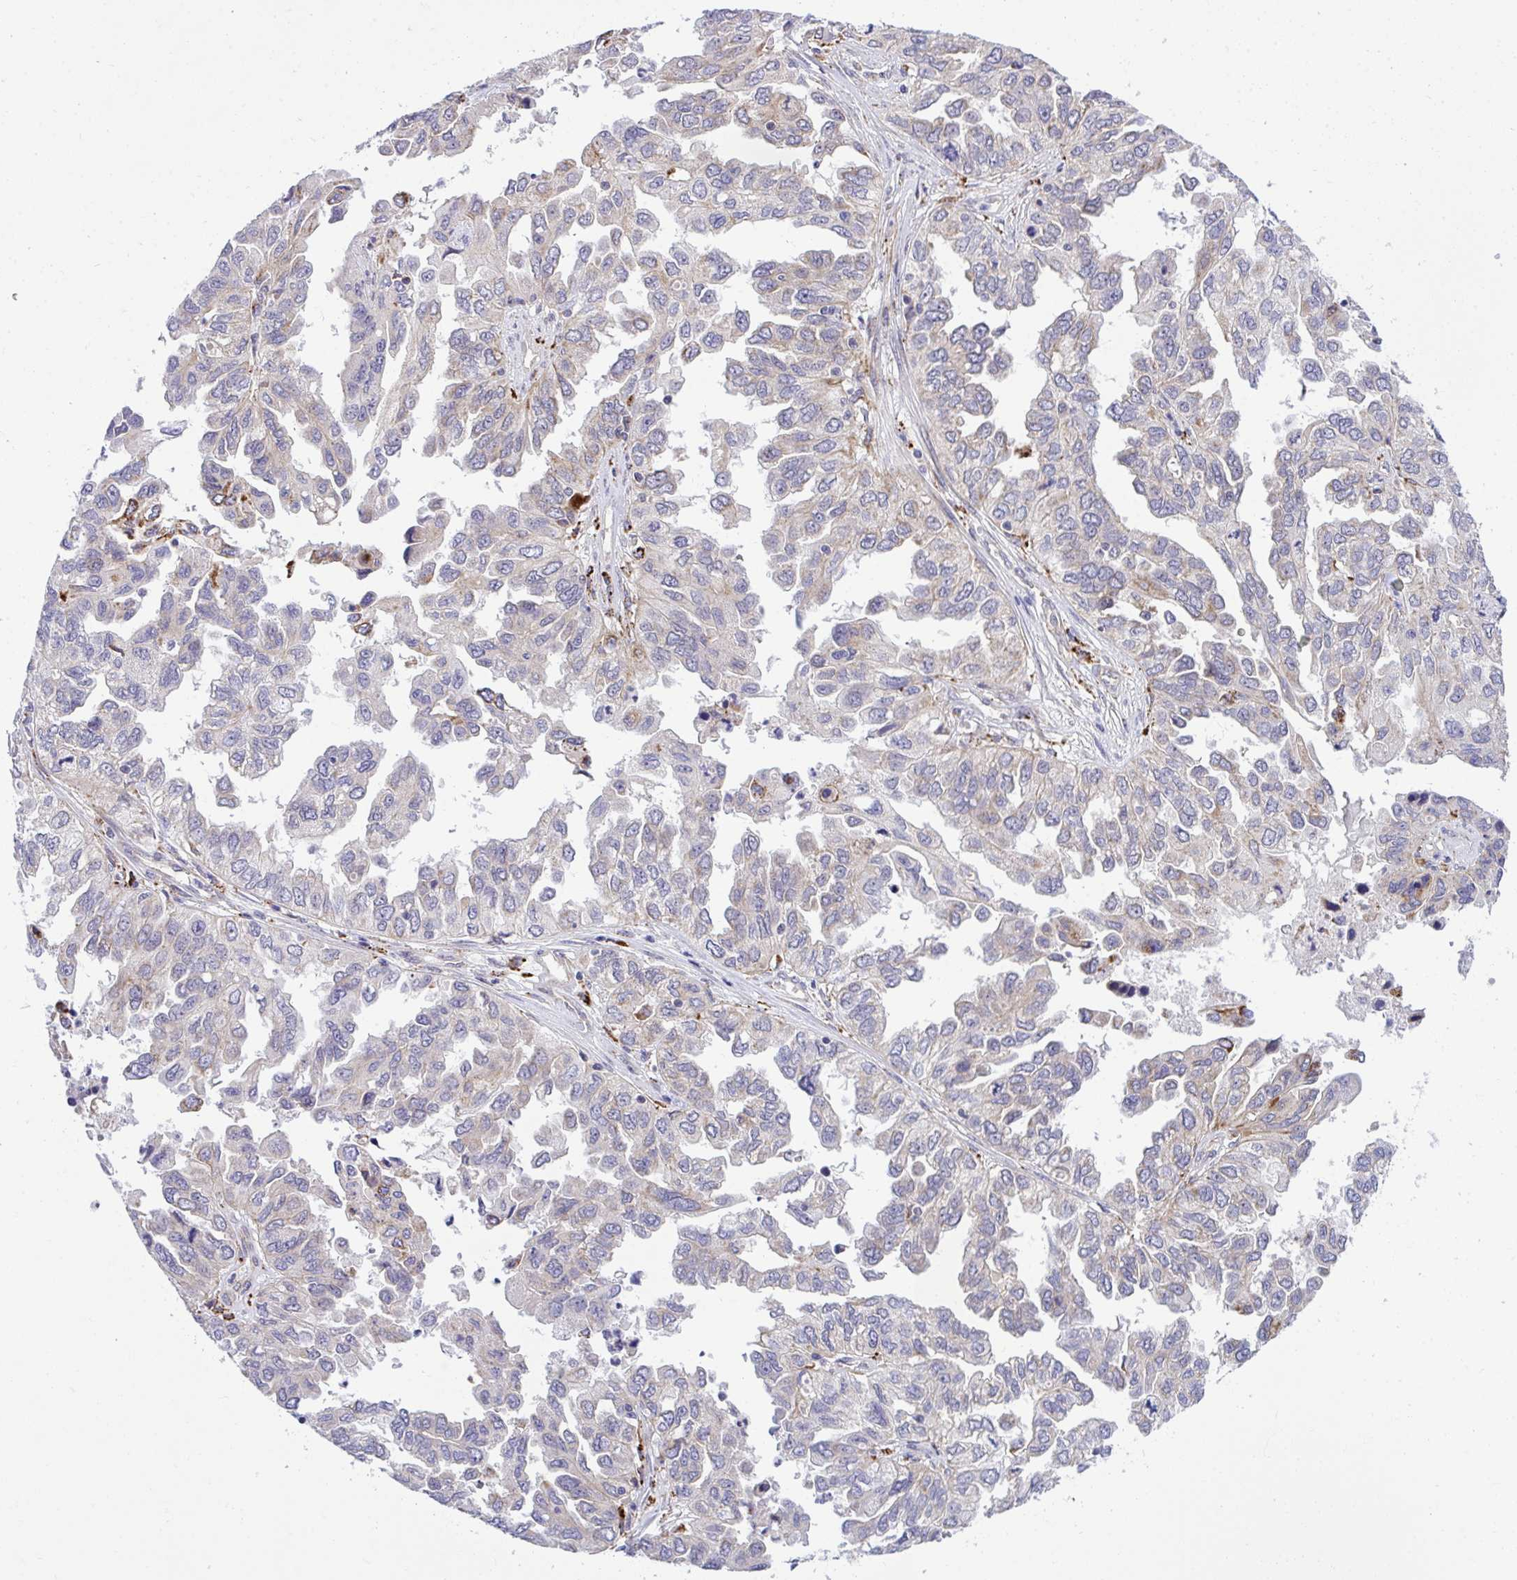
{"staining": {"intensity": "weak", "quantity": "<25%", "location": "cytoplasmic/membranous"}, "tissue": "ovarian cancer", "cell_type": "Tumor cells", "image_type": "cancer", "snomed": [{"axis": "morphology", "description": "Cystadenocarcinoma, serous, NOS"}, {"axis": "topography", "description": "Ovary"}], "caption": "An immunohistochemistry micrograph of ovarian cancer is shown. There is no staining in tumor cells of ovarian cancer.", "gene": "XAF1", "patient": {"sex": "female", "age": 53}}